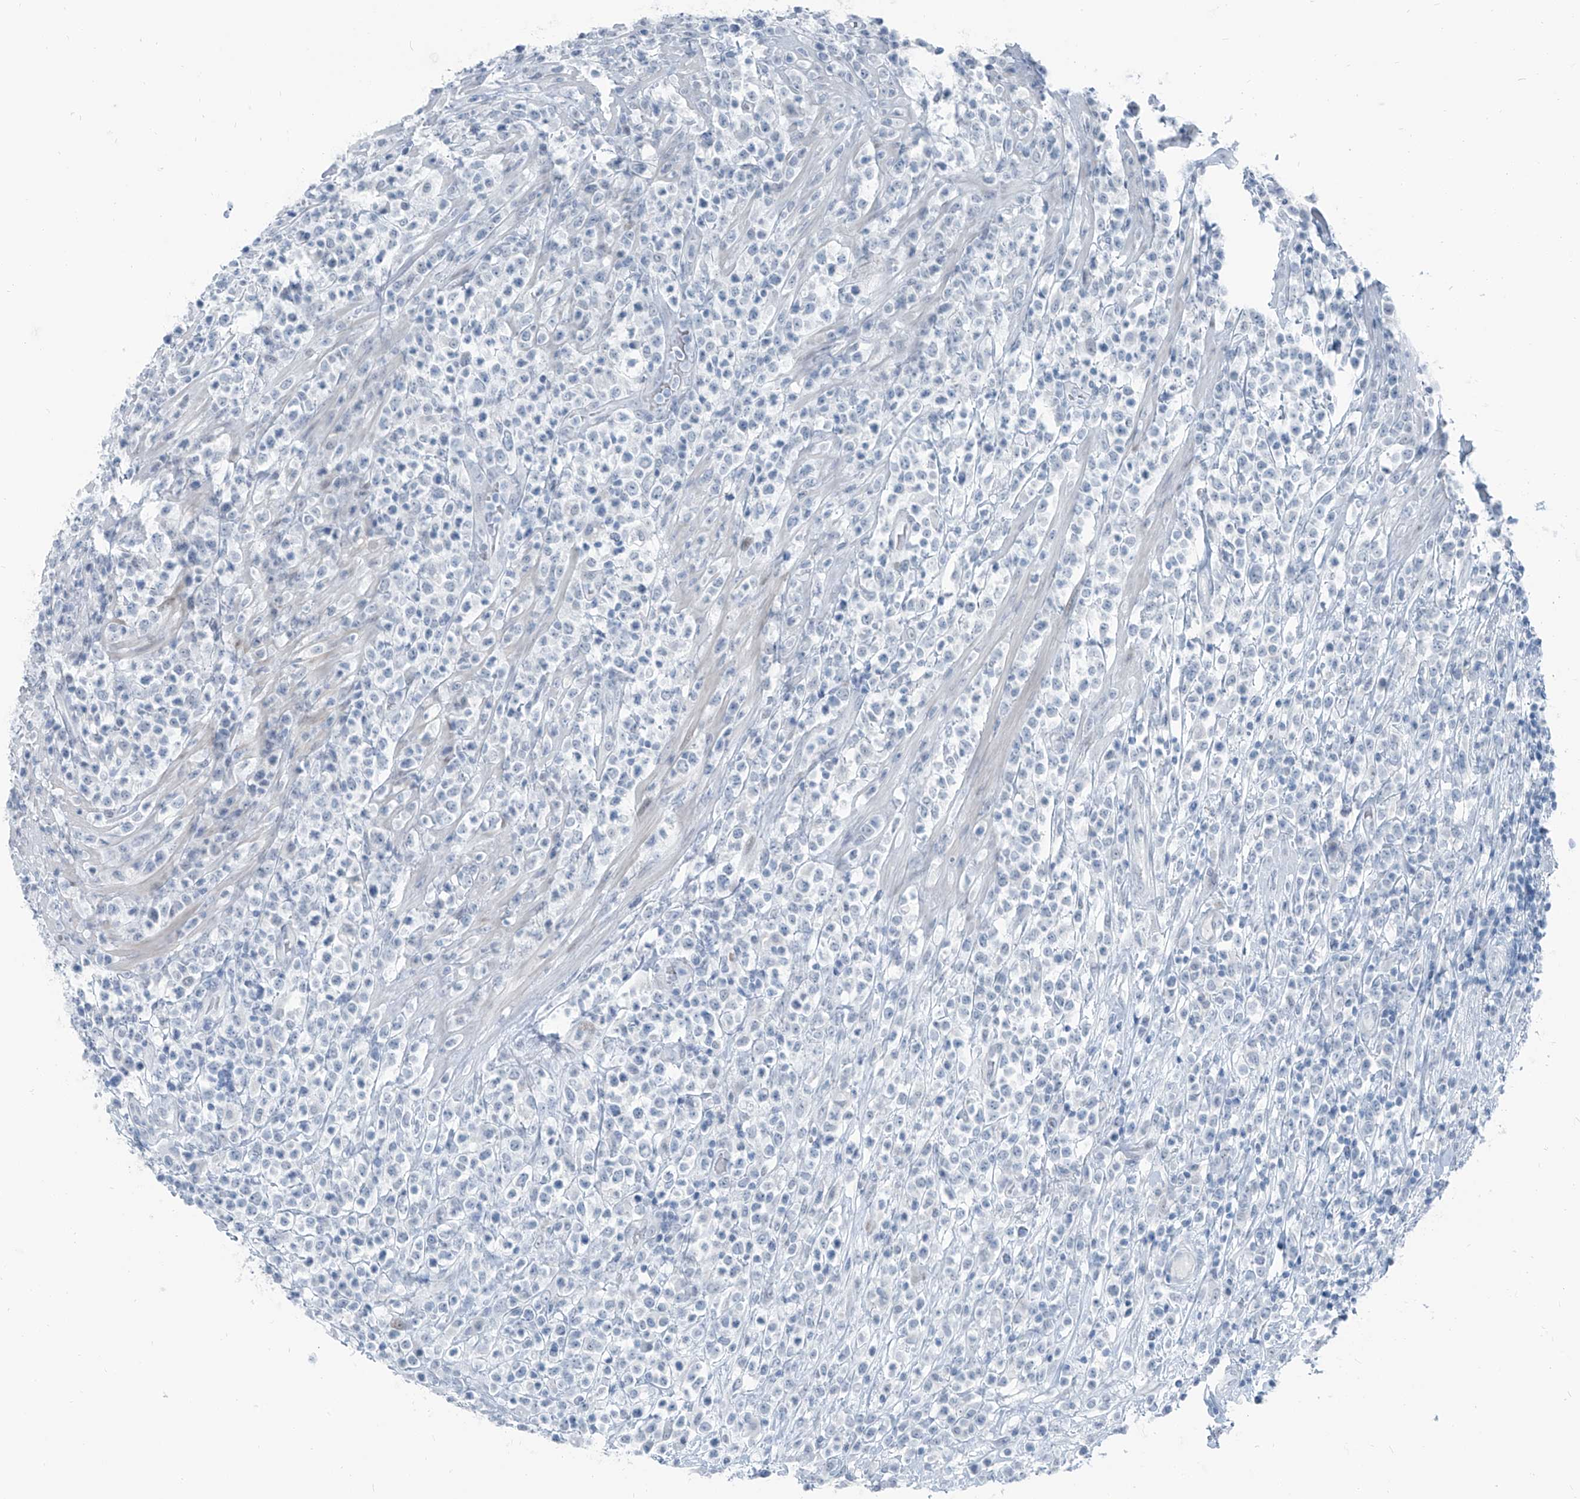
{"staining": {"intensity": "negative", "quantity": "none", "location": "none"}, "tissue": "lymphoma", "cell_type": "Tumor cells", "image_type": "cancer", "snomed": [{"axis": "morphology", "description": "Malignant lymphoma, non-Hodgkin's type, High grade"}, {"axis": "topography", "description": "Colon"}], "caption": "Human malignant lymphoma, non-Hodgkin's type (high-grade) stained for a protein using immunohistochemistry (IHC) reveals no staining in tumor cells.", "gene": "RGN", "patient": {"sex": "female", "age": 53}}